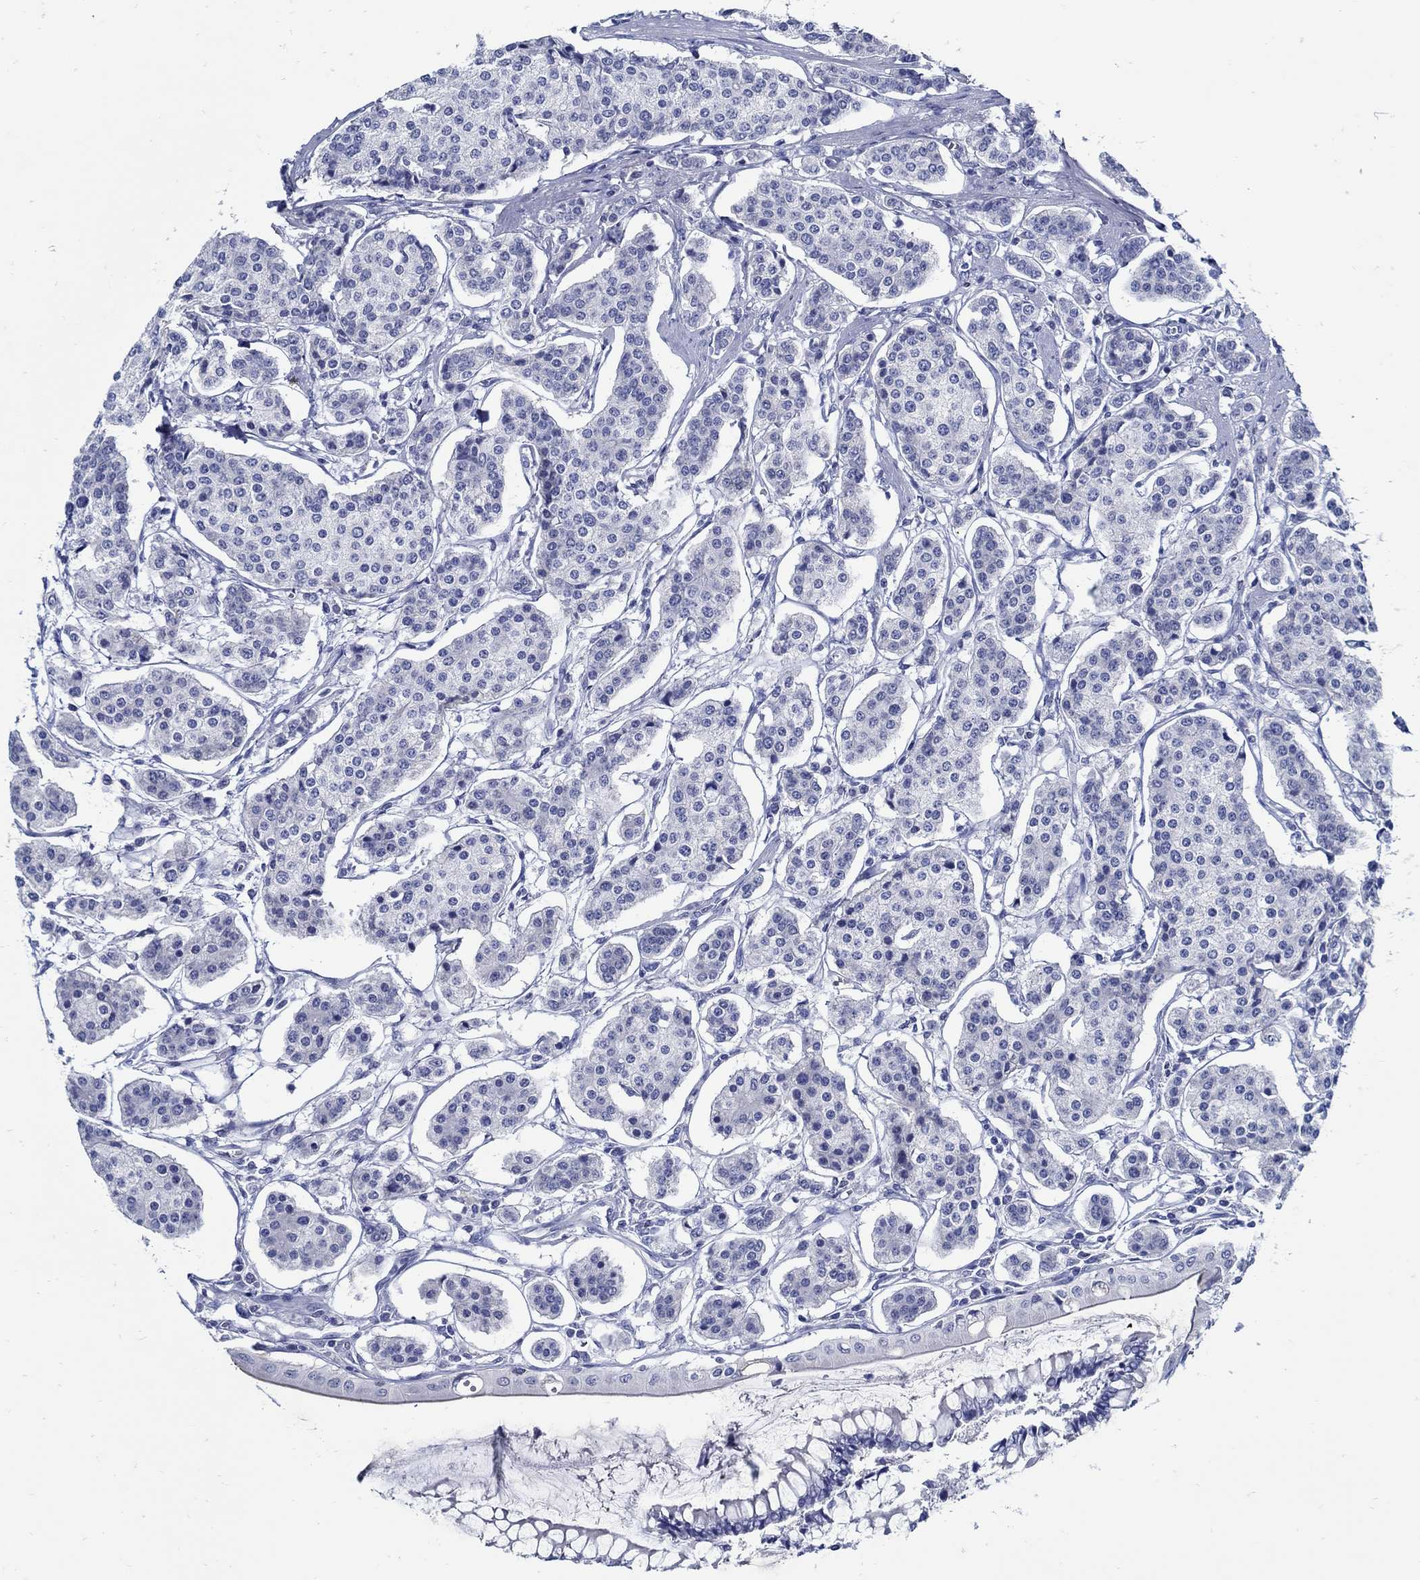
{"staining": {"intensity": "negative", "quantity": "none", "location": "none"}, "tissue": "carcinoid", "cell_type": "Tumor cells", "image_type": "cancer", "snomed": [{"axis": "morphology", "description": "Carcinoid, malignant, NOS"}, {"axis": "topography", "description": "Small intestine"}], "caption": "Micrograph shows no protein staining in tumor cells of carcinoid (malignant) tissue. (Brightfield microscopy of DAB (3,3'-diaminobenzidine) immunohistochemistry (IHC) at high magnification).", "gene": "PAX9", "patient": {"sex": "female", "age": 65}}